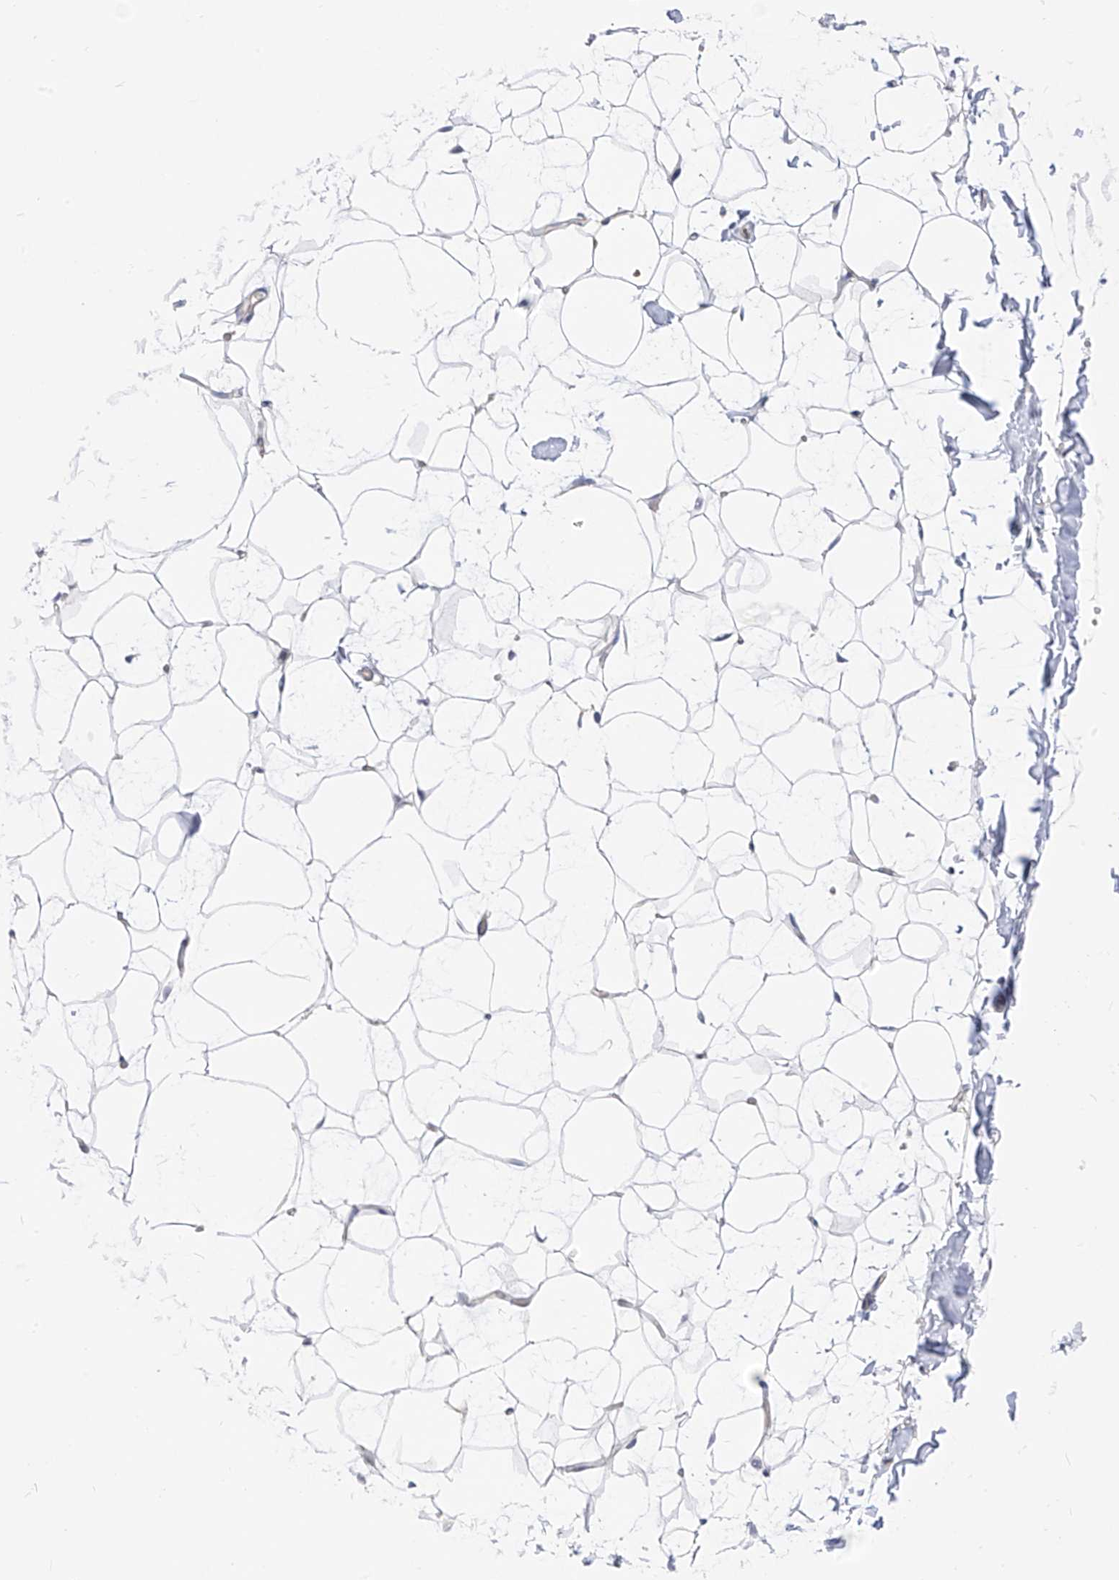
{"staining": {"intensity": "negative", "quantity": "none", "location": "none"}, "tissue": "adipose tissue", "cell_type": "Adipocytes", "image_type": "normal", "snomed": [{"axis": "morphology", "description": "Normal tissue, NOS"}, {"axis": "topography", "description": "Breast"}], "caption": "There is no significant expression in adipocytes of adipose tissue. (Stains: DAB (3,3'-diaminobenzidine) IHC with hematoxylin counter stain, Microscopy: brightfield microscopy at high magnification).", "gene": "RASA2", "patient": {"sex": "female", "age": 23}}